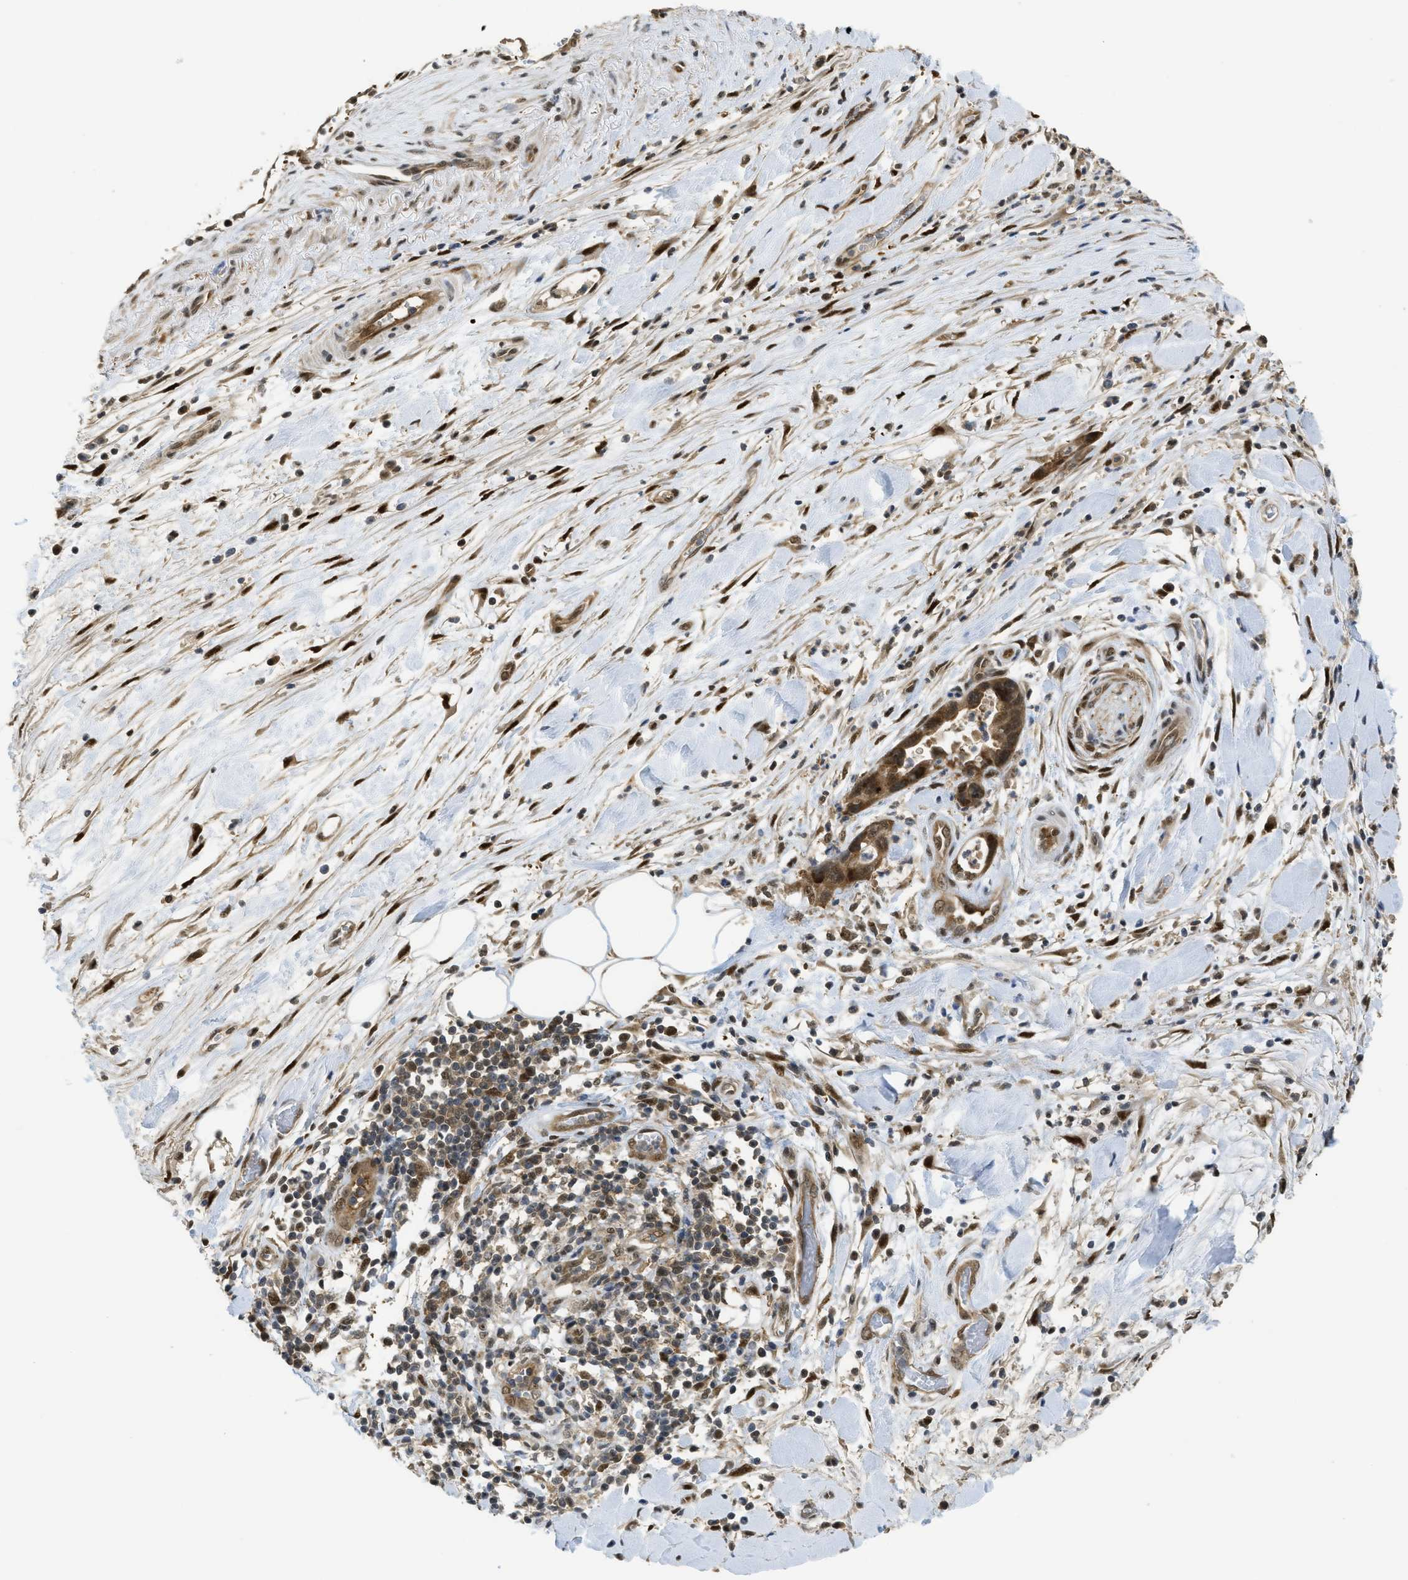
{"staining": {"intensity": "strong", "quantity": ">75%", "location": "cytoplasmic/membranous,nuclear"}, "tissue": "pancreatic cancer", "cell_type": "Tumor cells", "image_type": "cancer", "snomed": [{"axis": "morphology", "description": "Adenocarcinoma, NOS"}, {"axis": "topography", "description": "Pancreas"}], "caption": "Immunohistochemical staining of pancreatic cancer (adenocarcinoma) exhibits high levels of strong cytoplasmic/membranous and nuclear protein positivity in approximately >75% of tumor cells.", "gene": "PSMC5", "patient": {"sex": "female", "age": 70}}